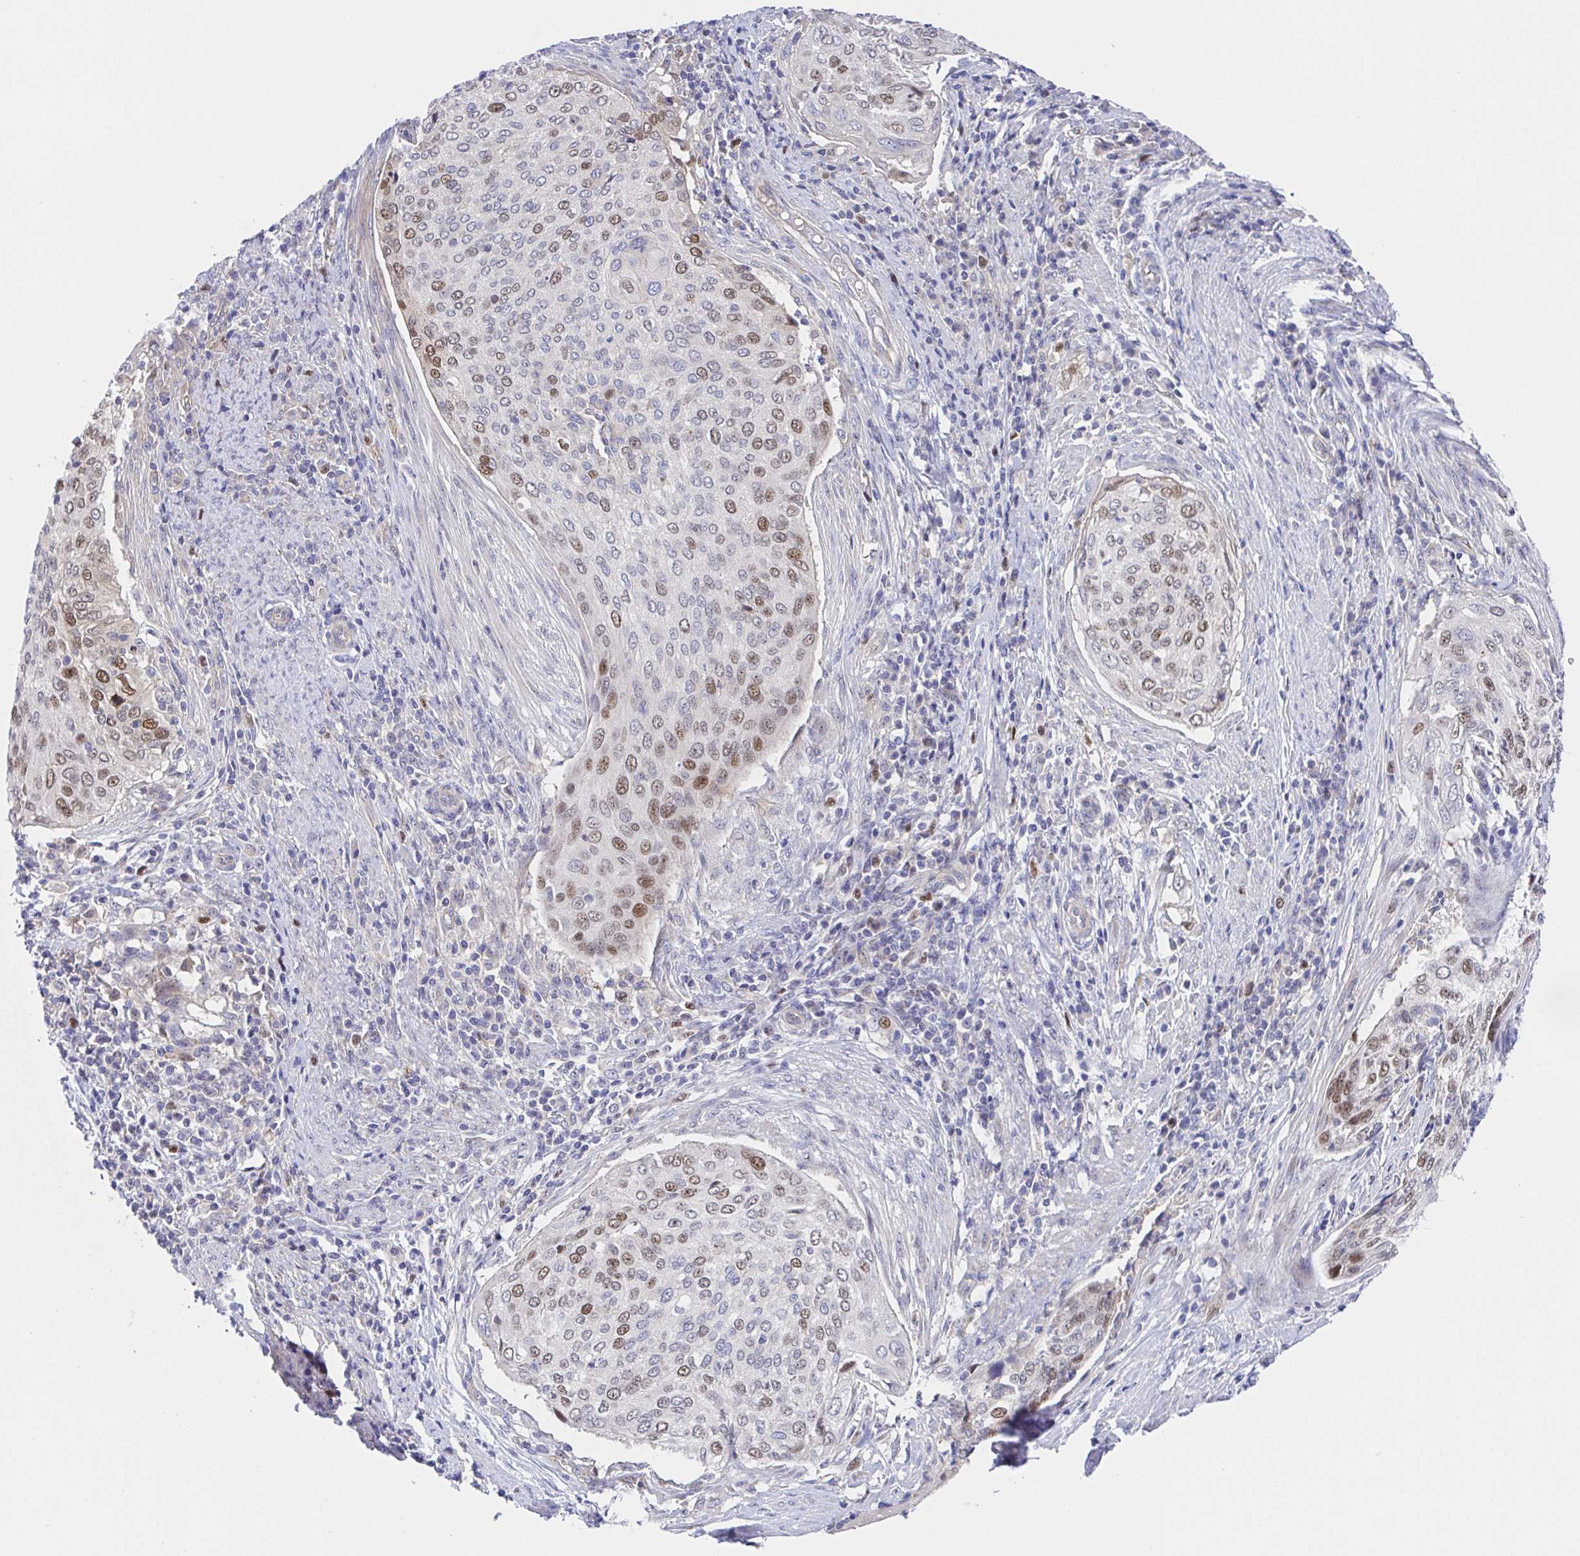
{"staining": {"intensity": "moderate", "quantity": "25%-75%", "location": "nuclear"}, "tissue": "cervical cancer", "cell_type": "Tumor cells", "image_type": "cancer", "snomed": [{"axis": "morphology", "description": "Squamous cell carcinoma, NOS"}, {"axis": "topography", "description": "Cervix"}], "caption": "Immunohistochemical staining of human cervical cancer displays moderate nuclear protein expression in about 25%-75% of tumor cells. The staining is performed using DAB brown chromogen to label protein expression. The nuclei are counter-stained blue using hematoxylin.", "gene": "TIMELESS", "patient": {"sex": "female", "age": 38}}